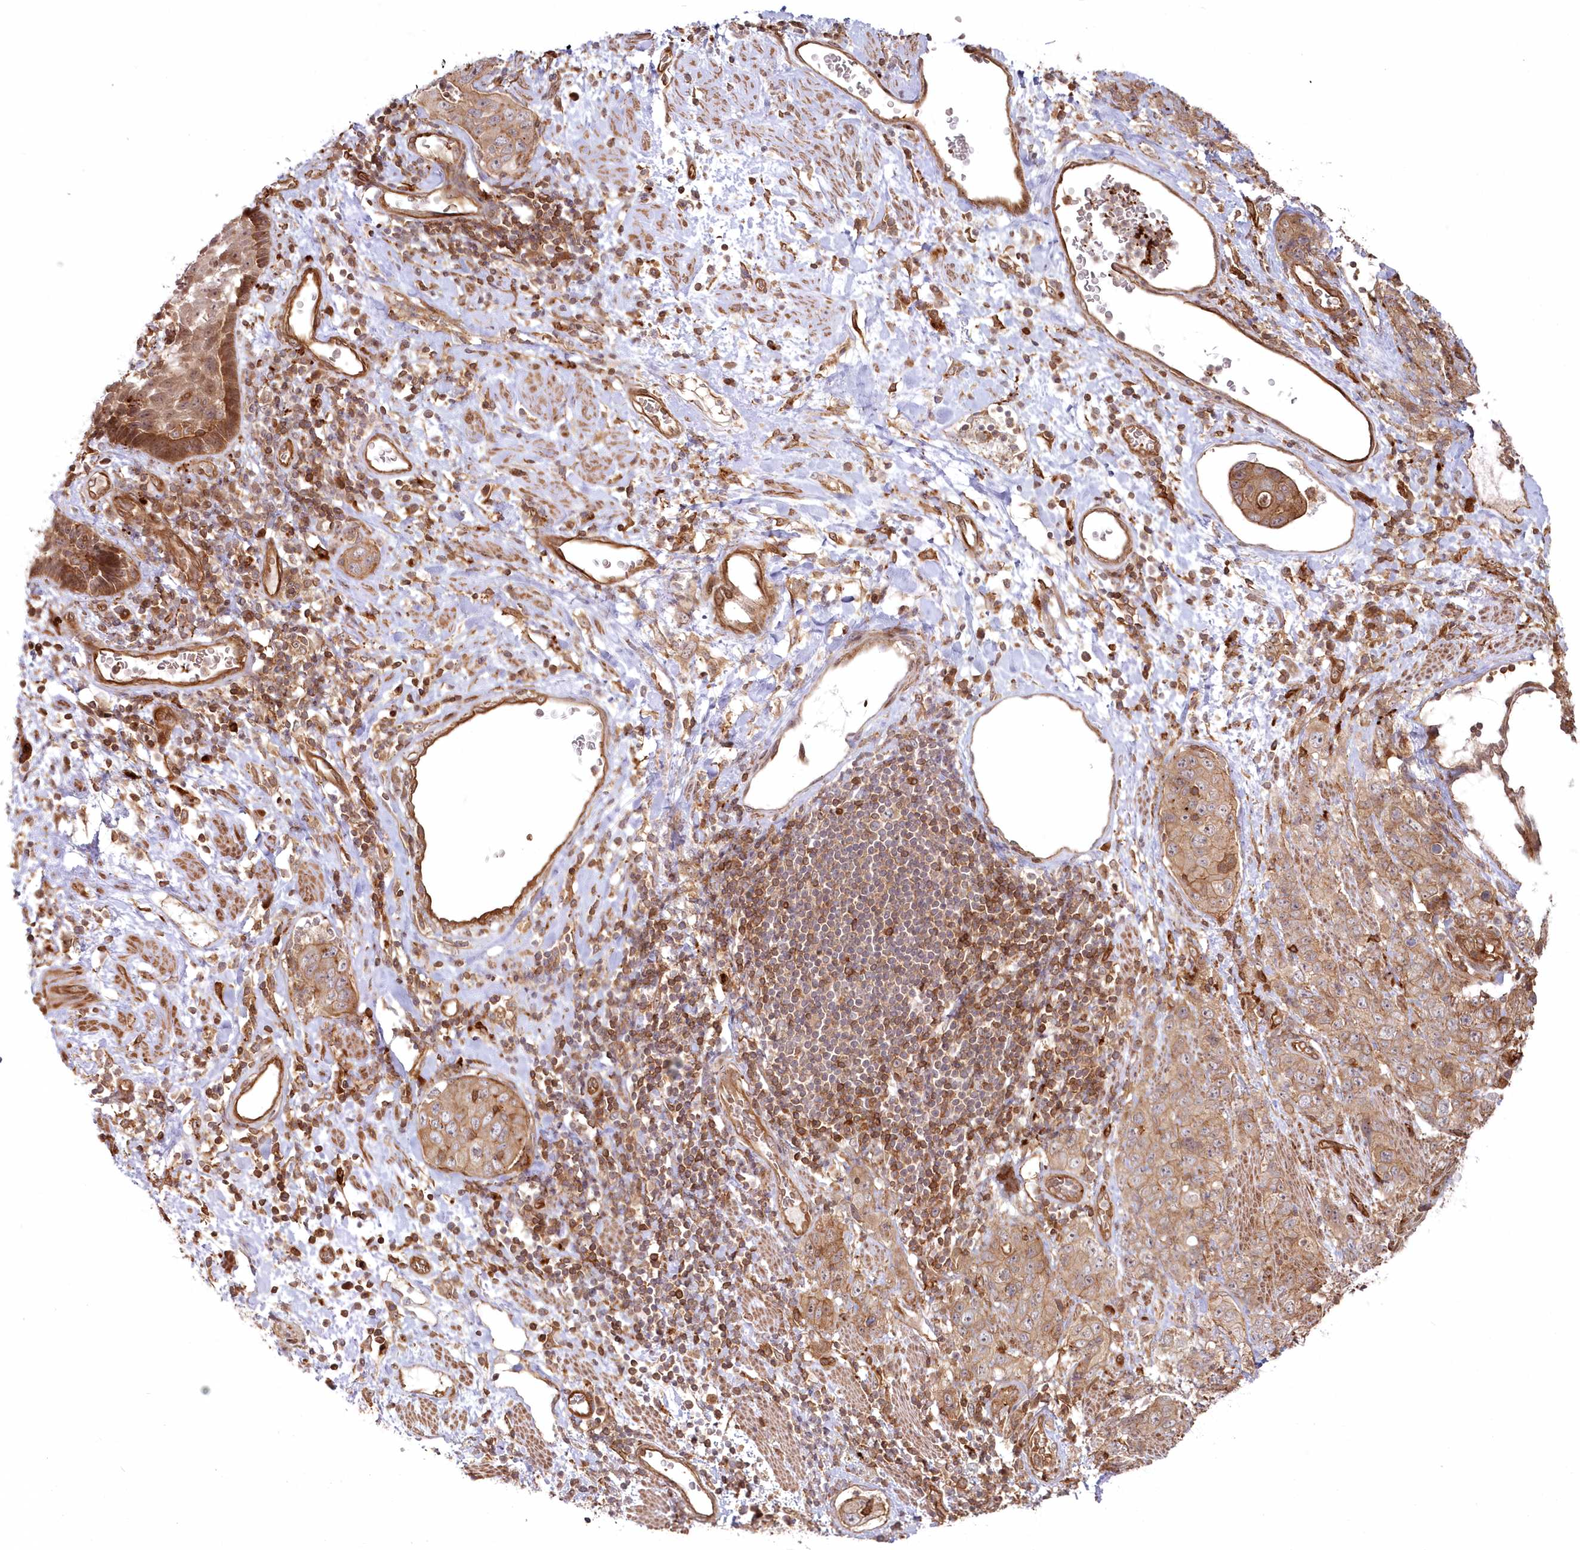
{"staining": {"intensity": "moderate", "quantity": ">75%", "location": "cytoplasmic/membranous"}, "tissue": "stomach cancer", "cell_type": "Tumor cells", "image_type": "cancer", "snomed": [{"axis": "morphology", "description": "Adenocarcinoma, NOS"}, {"axis": "topography", "description": "Stomach"}], "caption": "Tumor cells exhibit medium levels of moderate cytoplasmic/membranous positivity in about >75% of cells in stomach cancer.", "gene": "RGCC", "patient": {"sex": "male", "age": 48}}